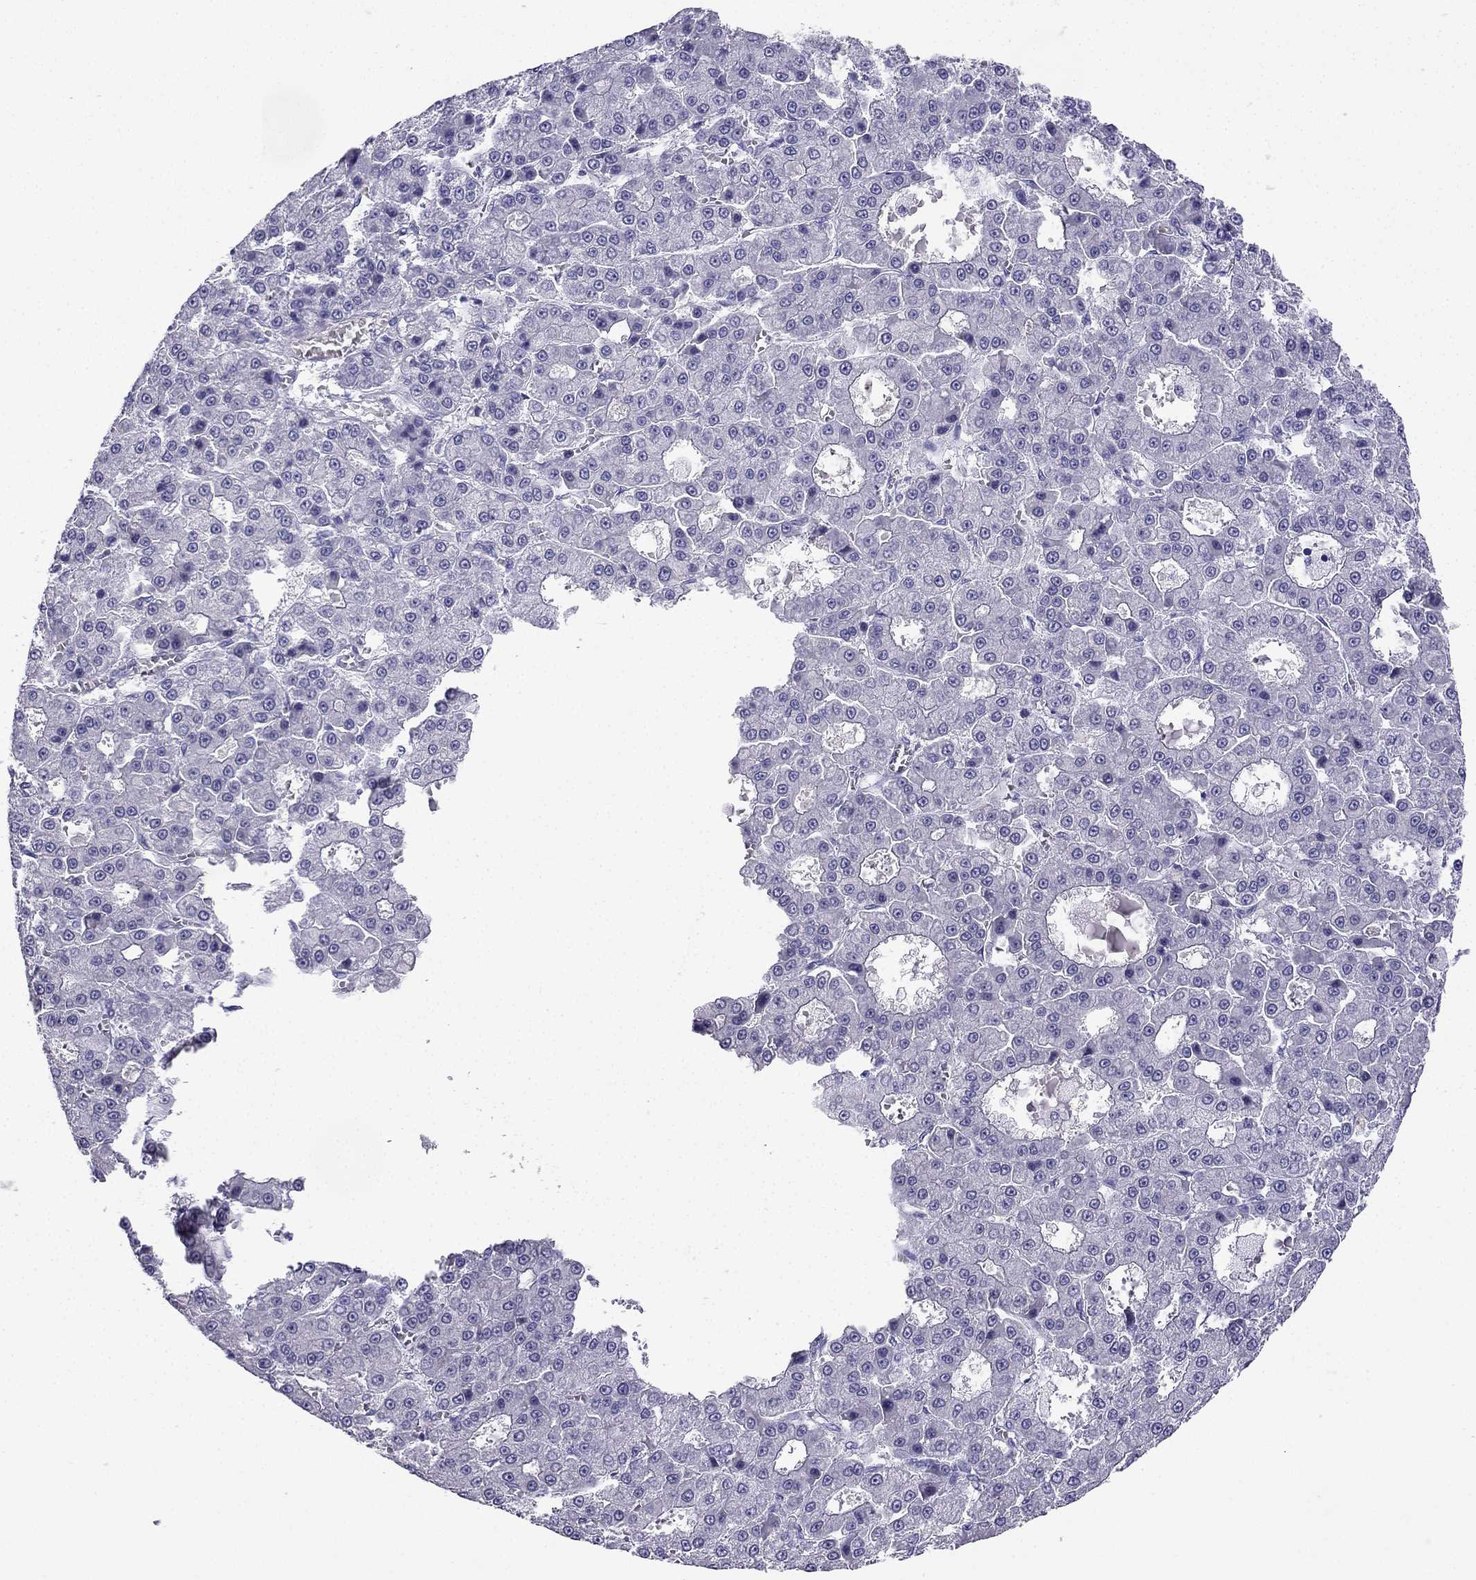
{"staining": {"intensity": "negative", "quantity": "none", "location": "none"}, "tissue": "liver cancer", "cell_type": "Tumor cells", "image_type": "cancer", "snomed": [{"axis": "morphology", "description": "Carcinoma, Hepatocellular, NOS"}, {"axis": "topography", "description": "Liver"}], "caption": "Liver hepatocellular carcinoma was stained to show a protein in brown. There is no significant positivity in tumor cells.", "gene": "NPTX1", "patient": {"sex": "male", "age": 70}}